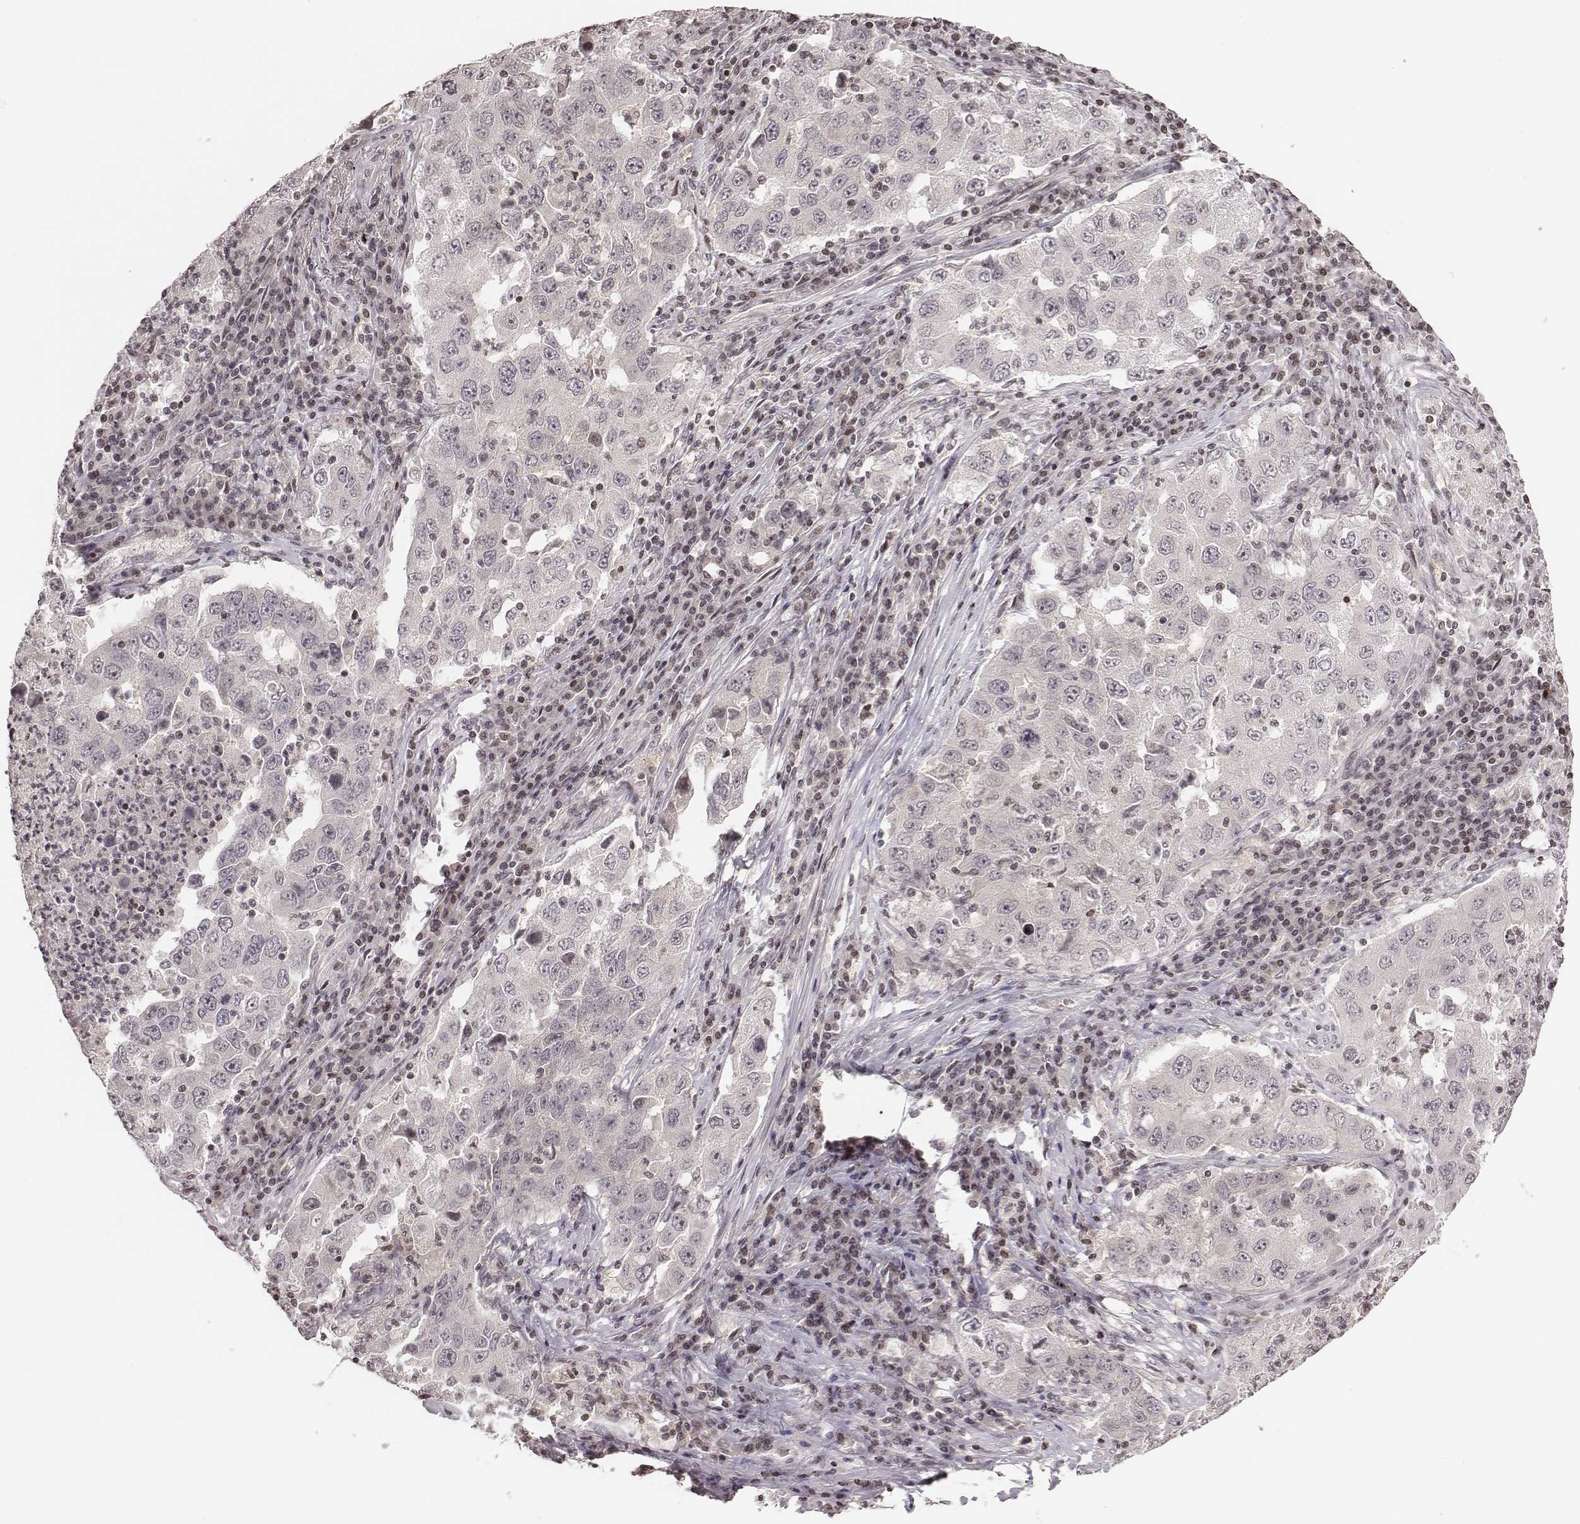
{"staining": {"intensity": "negative", "quantity": "none", "location": "none"}, "tissue": "lung cancer", "cell_type": "Tumor cells", "image_type": "cancer", "snomed": [{"axis": "morphology", "description": "Adenocarcinoma, NOS"}, {"axis": "topography", "description": "Lung"}], "caption": "DAB (3,3'-diaminobenzidine) immunohistochemical staining of human adenocarcinoma (lung) displays no significant staining in tumor cells. Nuclei are stained in blue.", "gene": "GRM4", "patient": {"sex": "male", "age": 73}}